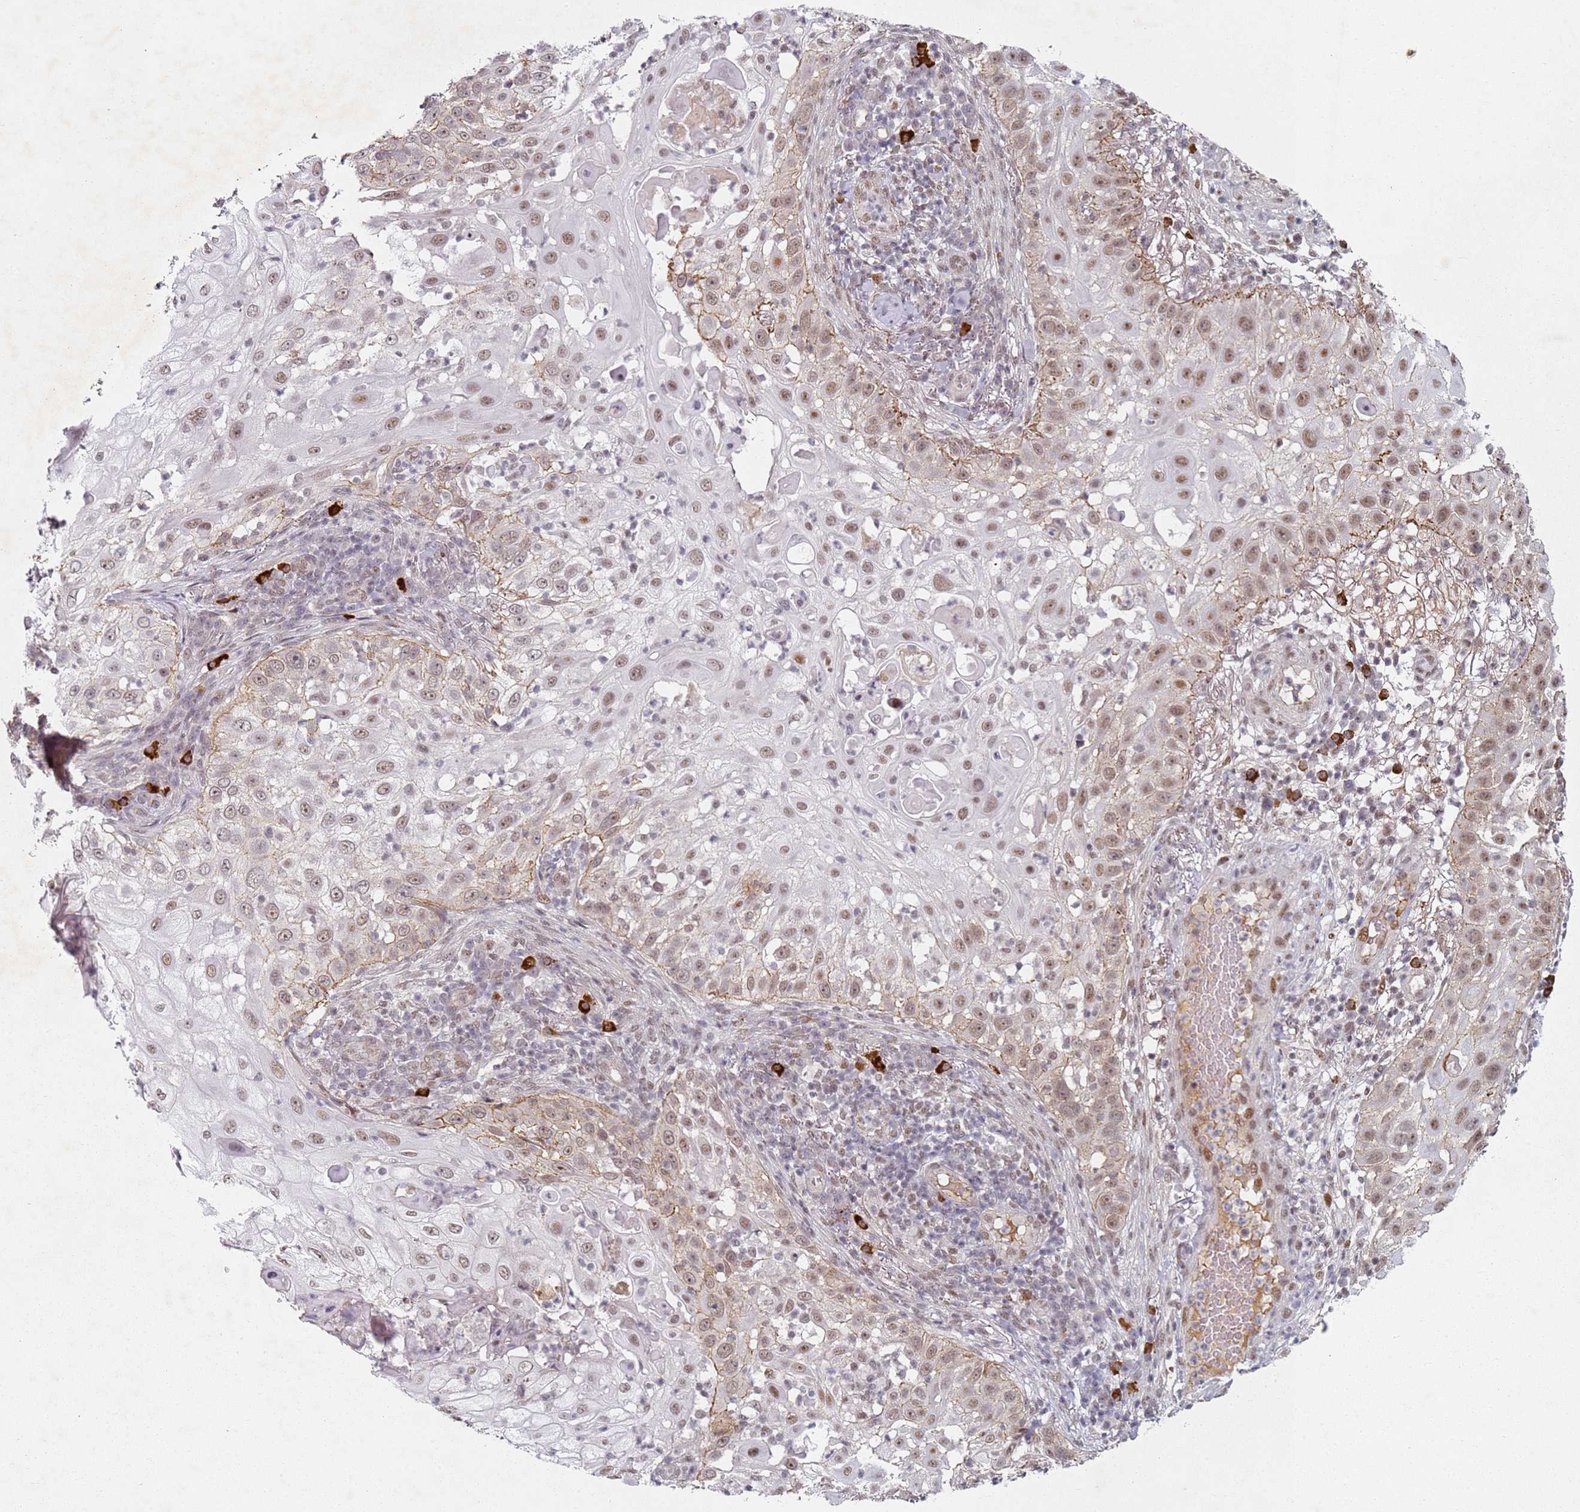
{"staining": {"intensity": "moderate", "quantity": ">75%", "location": "cytoplasmic/membranous,nuclear"}, "tissue": "skin cancer", "cell_type": "Tumor cells", "image_type": "cancer", "snomed": [{"axis": "morphology", "description": "Squamous cell carcinoma, NOS"}, {"axis": "topography", "description": "Skin"}], "caption": "Tumor cells show medium levels of moderate cytoplasmic/membranous and nuclear expression in approximately >75% of cells in human skin squamous cell carcinoma.", "gene": "ATF6B", "patient": {"sex": "female", "age": 44}}